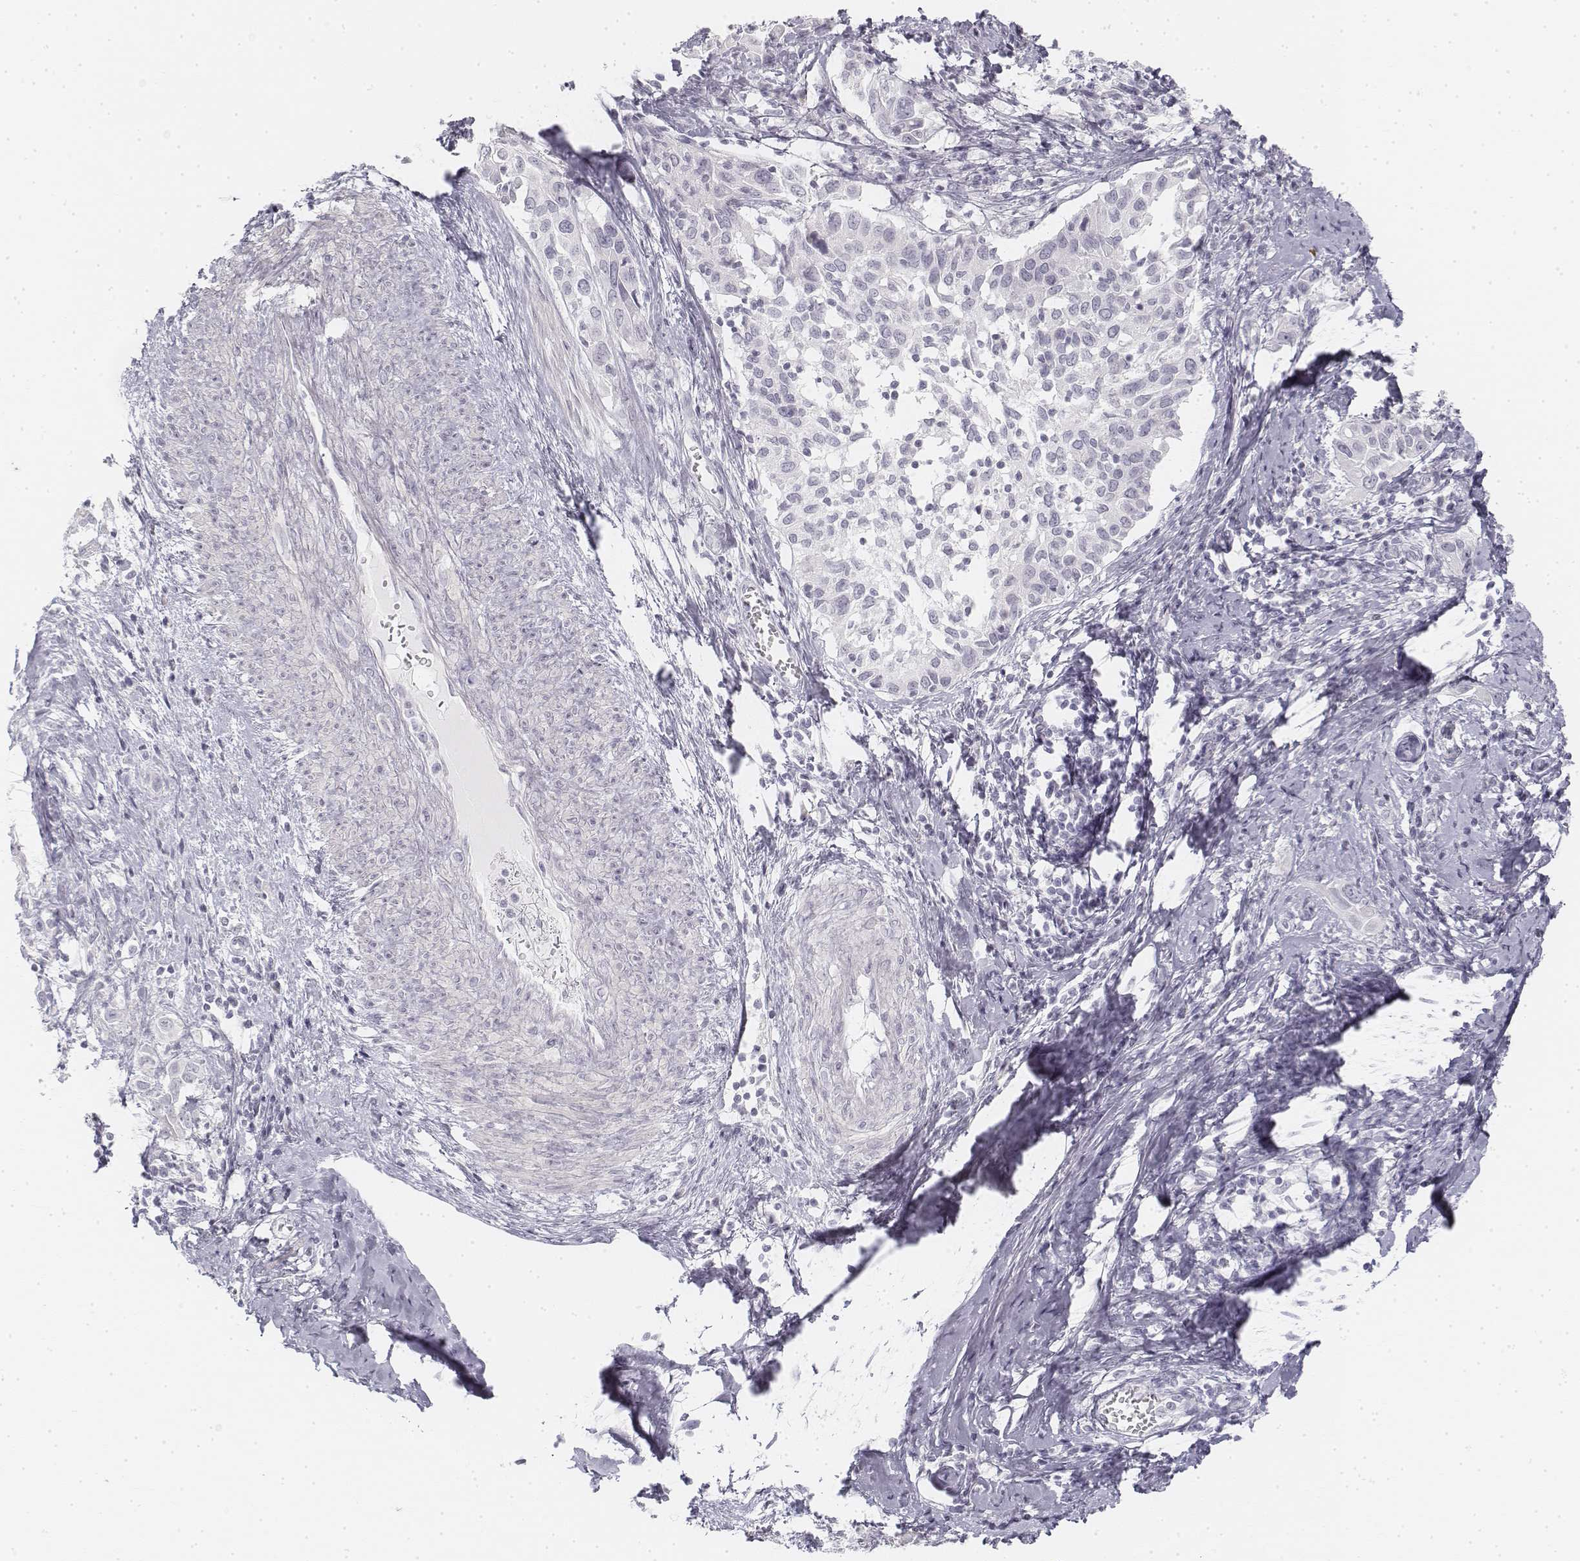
{"staining": {"intensity": "negative", "quantity": "none", "location": "none"}, "tissue": "cervical cancer", "cell_type": "Tumor cells", "image_type": "cancer", "snomed": [{"axis": "morphology", "description": "Squamous cell carcinoma, NOS"}, {"axis": "topography", "description": "Cervix"}], "caption": "Human cervical cancer (squamous cell carcinoma) stained for a protein using immunohistochemistry displays no staining in tumor cells.", "gene": "KRT25", "patient": {"sex": "female", "age": 51}}